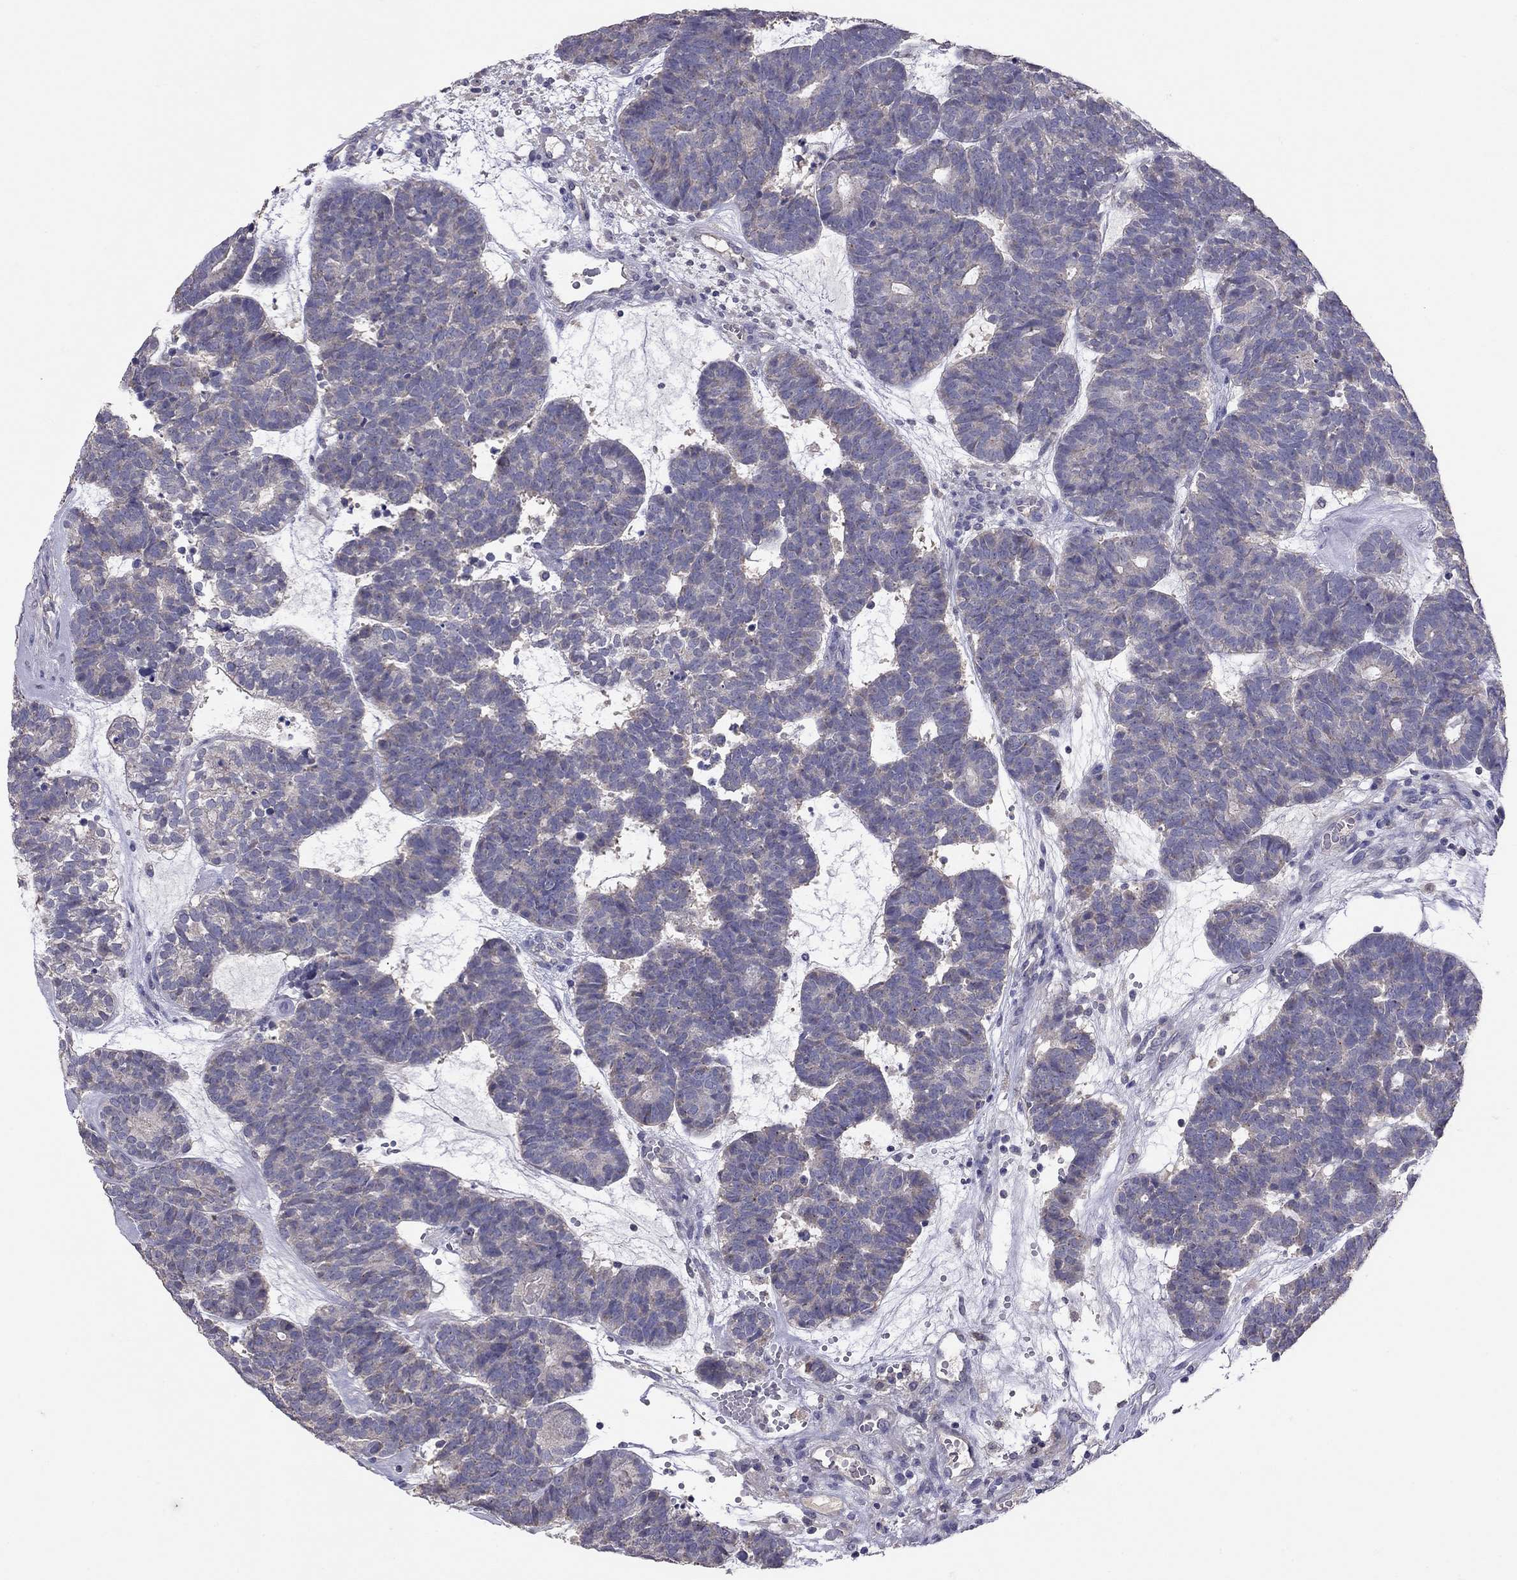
{"staining": {"intensity": "negative", "quantity": "none", "location": "none"}, "tissue": "head and neck cancer", "cell_type": "Tumor cells", "image_type": "cancer", "snomed": [{"axis": "morphology", "description": "Adenocarcinoma, NOS"}, {"axis": "topography", "description": "Head-Neck"}], "caption": "Immunohistochemistry micrograph of neoplastic tissue: human adenocarcinoma (head and neck) stained with DAB exhibits no significant protein staining in tumor cells.", "gene": "RTP5", "patient": {"sex": "female", "age": 81}}